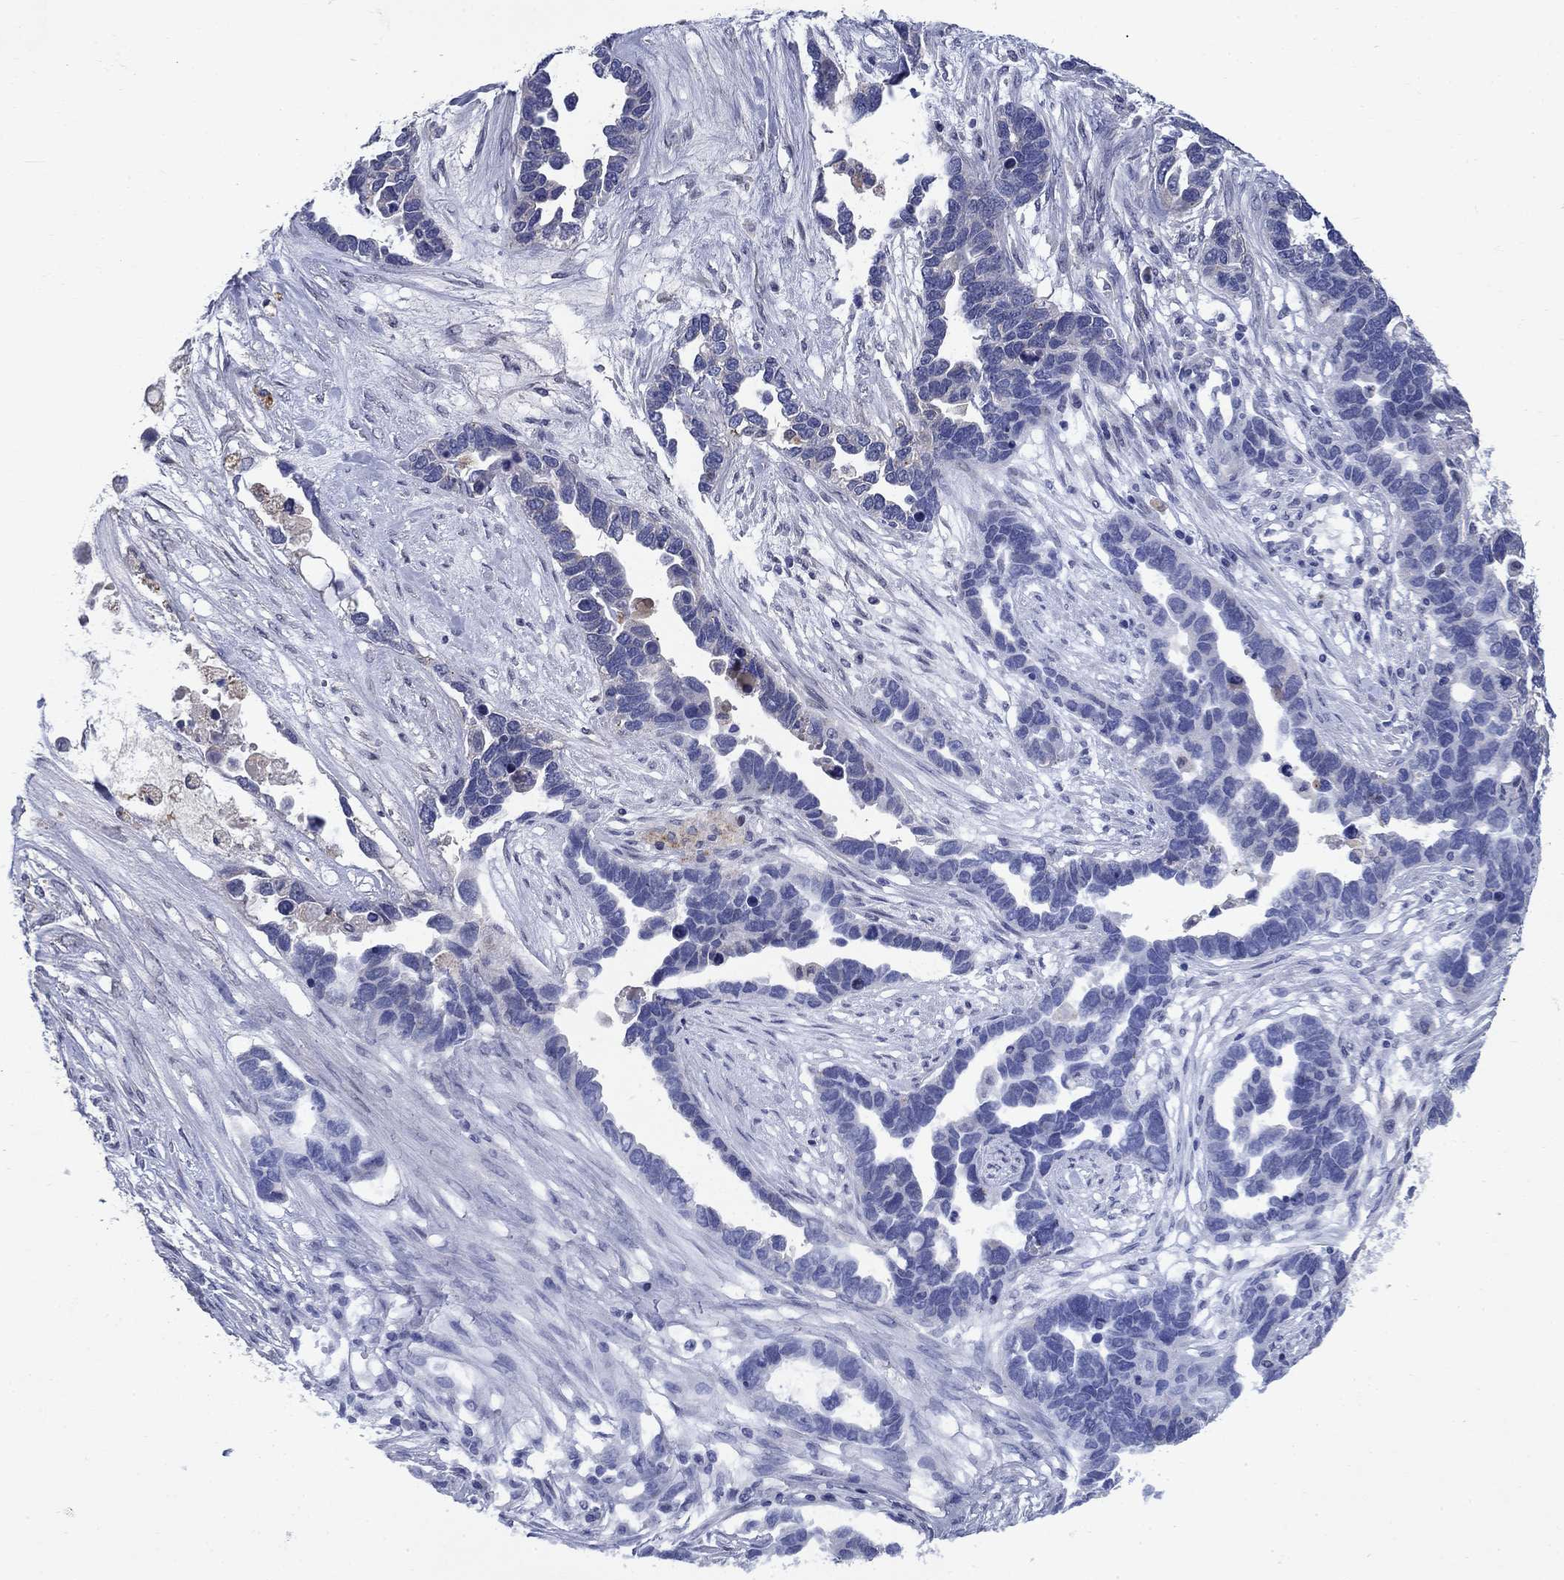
{"staining": {"intensity": "negative", "quantity": "none", "location": "none"}, "tissue": "ovarian cancer", "cell_type": "Tumor cells", "image_type": "cancer", "snomed": [{"axis": "morphology", "description": "Cystadenocarcinoma, serous, NOS"}, {"axis": "topography", "description": "Ovary"}], "caption": "Tumor cells show no significant expression in serous cystadenocarcinoma (ovarian).", "gene": "STAB2", "patient": {"sex": "female", "age": 54}}